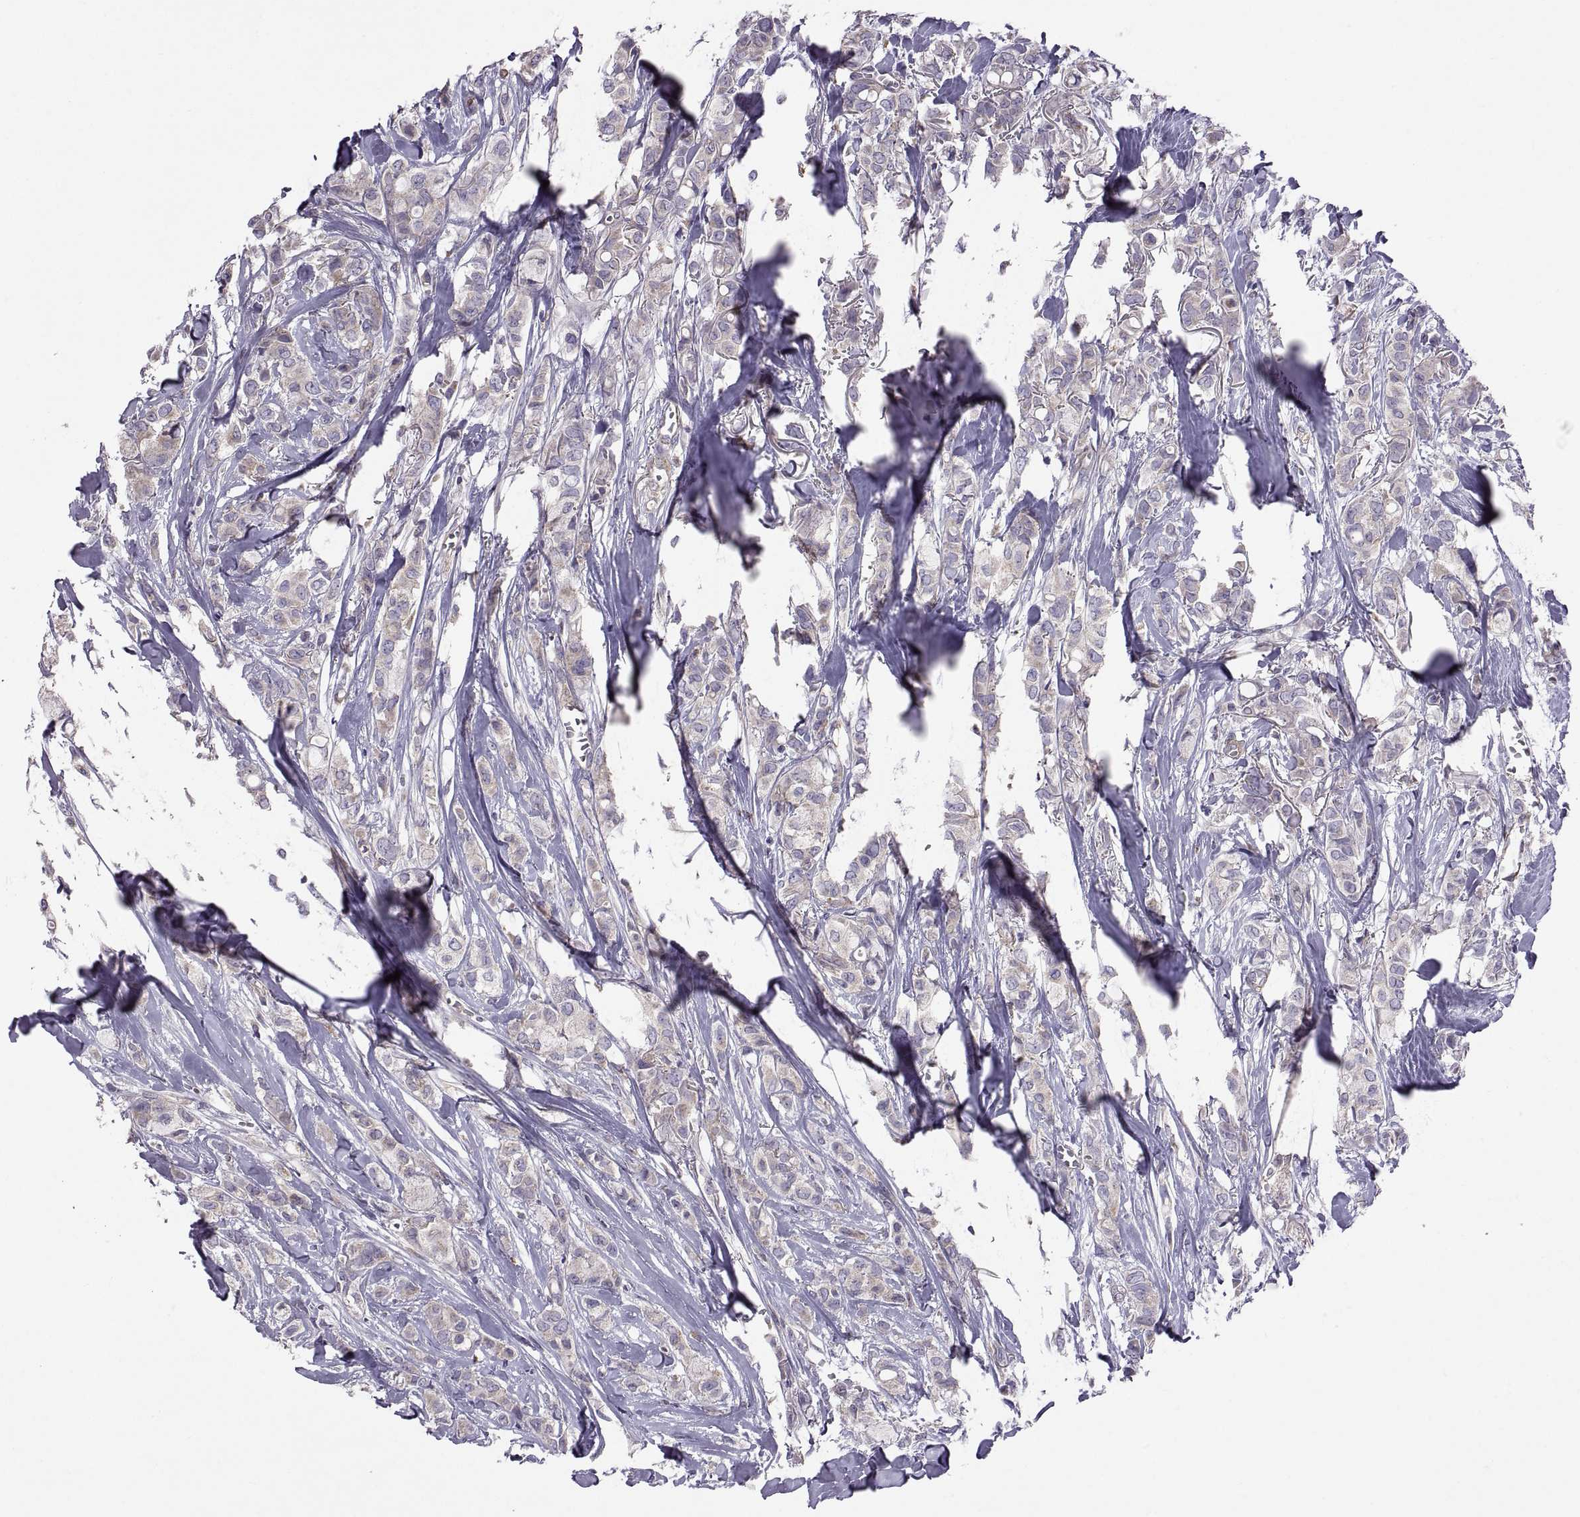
{"staining": {"intensity": "negative", "quantity": "none", "location": "none"}, "tissue": "breast cancer", "cell_type": "Tumor cells", "image_type": "cancer", "snomed": [{"axis": "morphology", "description": "Duct carcinoma"}, {"axis": "topography", "description": "Breast"}], "caption": "An image of breast cancer (intraductal carcinoma) stained for a protein displays no brown staining in tumor cells.", "gene": "ARSL", "patient": {"sex": "female", "age": 85}}